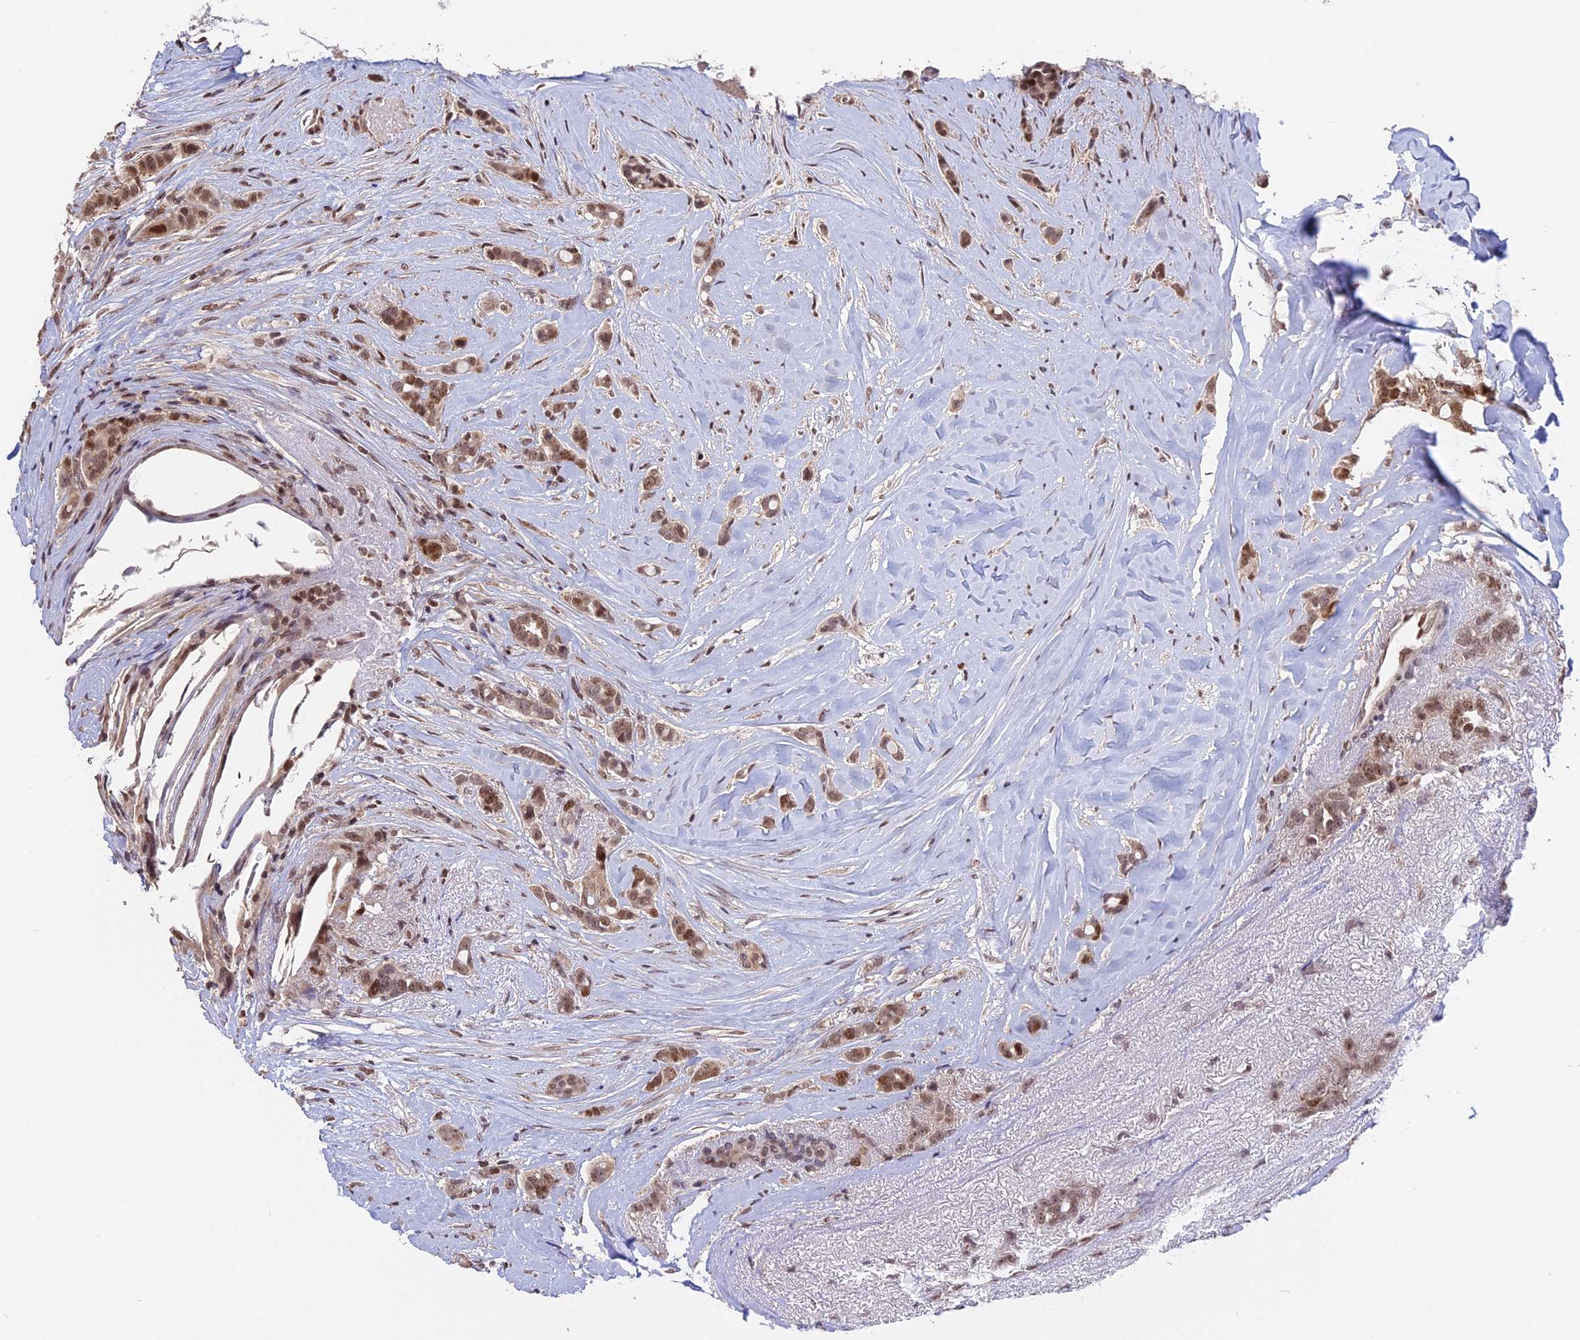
{"staining": {"intensity": "moderate", "quantity": ">75%", "location": "nuclear"}, "tissue": "breast cancer", "cell_type": "Tumor cells", "image_type": "cancer", "snomed": [{"axis": "morphology", "description": "Lobular carcinoma"}, {"axis": "topography", "description": "Breast"}], "caption": "Tumor cells display medium levels of moderate nuclear staining in about >75% of cells in breast lobular carcinoma. The staining was performed using DAB (3,3'-diaminobenzidine) to visualize the protein expression in brown, while the nuclei were stained in blue with hematoxylin (Magnification: 20x).", "gene": "RFC5", "patient": {"sex": "female", "age": 51}}